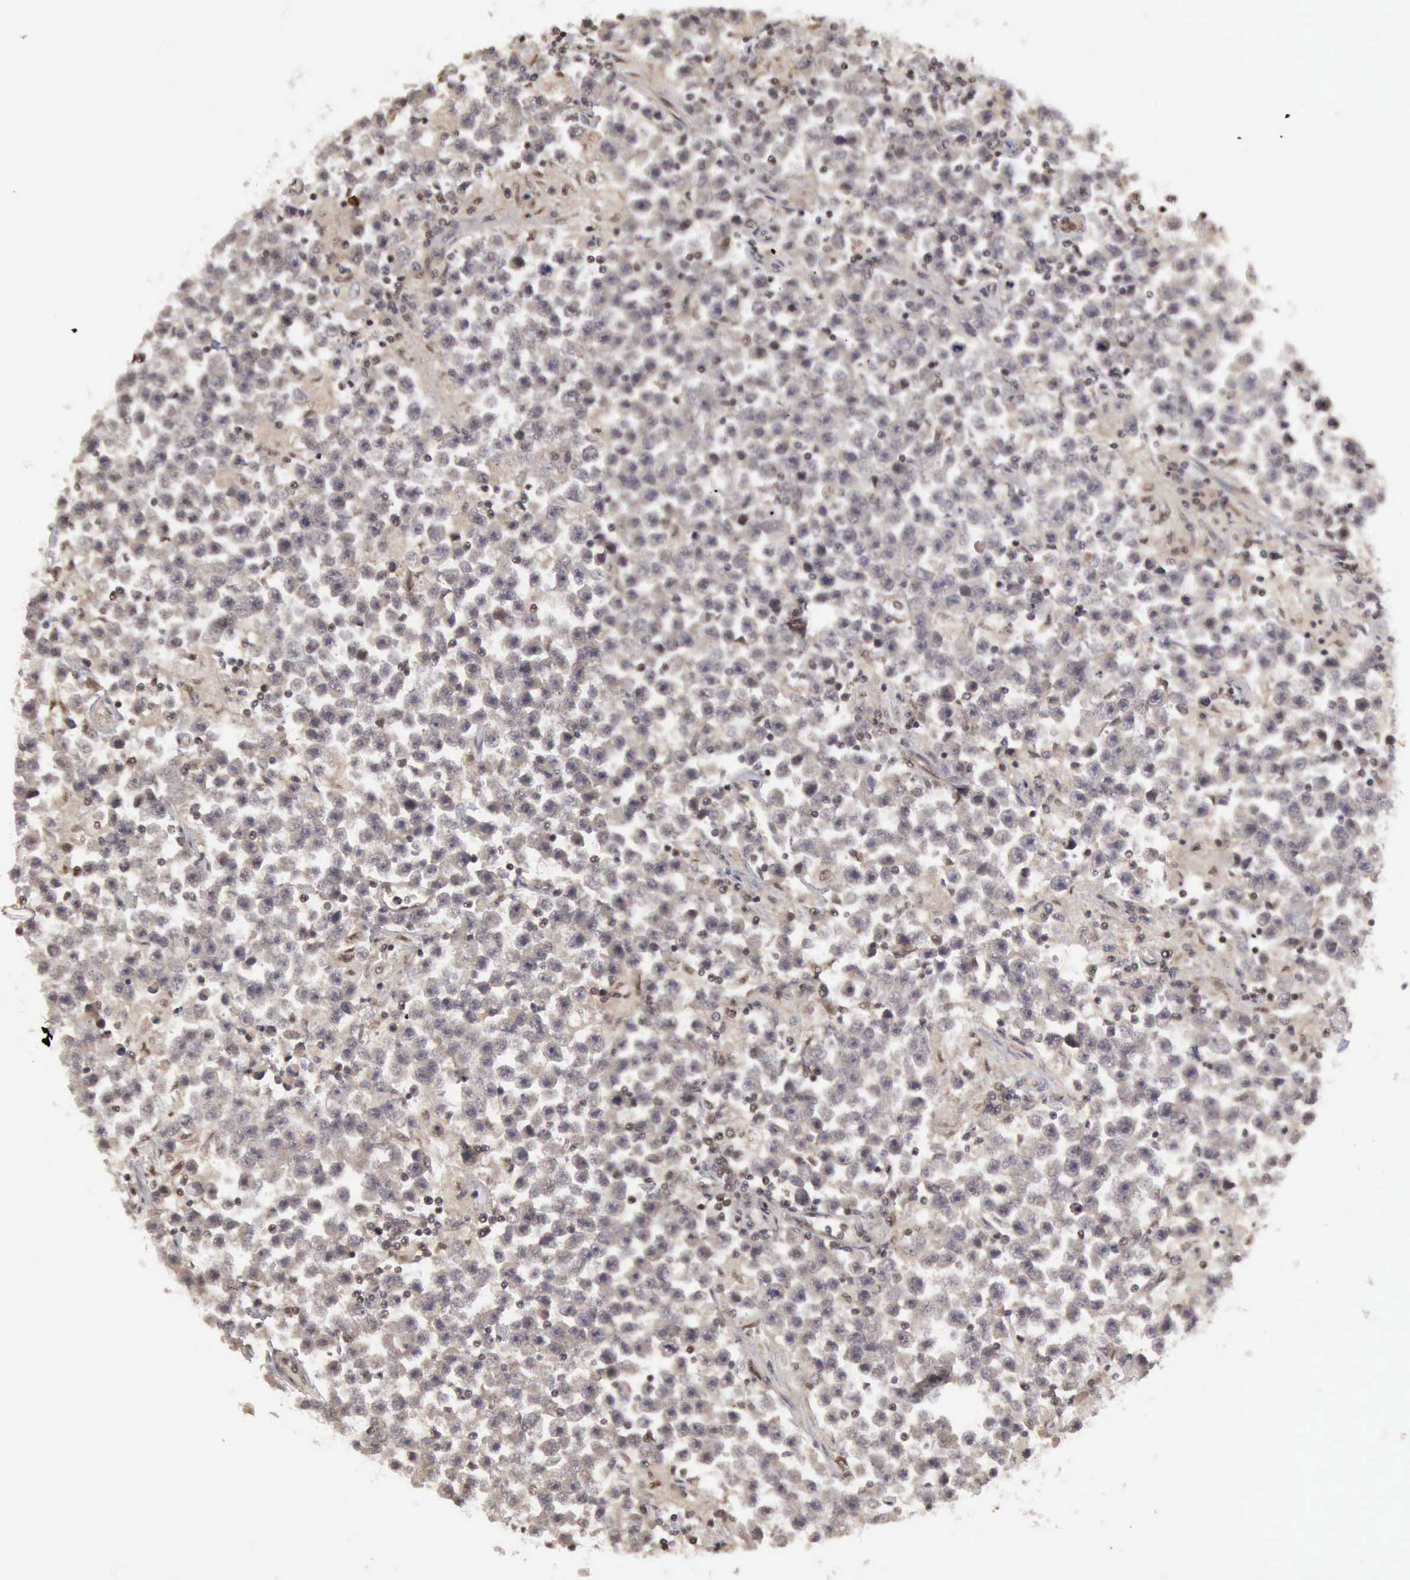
{"staining": {"intensity": "weak", "quantity": ">75%", "location": "cytoplasmic/membranous,nuclear"}, "tissue": "testis cancer", "cell_type": "Tumor cells", "image_type": "cancer", "snomed": [{"axis": "morphology", "description": "Seminoma, NOS"}, {"axis": "topography", "description": "Testis"}], "caption": "High-power microscopy captured an immunohistochemistry photomicrograph of seminoma (testis), revealing weak cytoplasmic/membranous and nuclear positivity in about >75% of tumor cells.", "gene": "CDKN2A", "patient": {"sex": "male", "age": 33}}